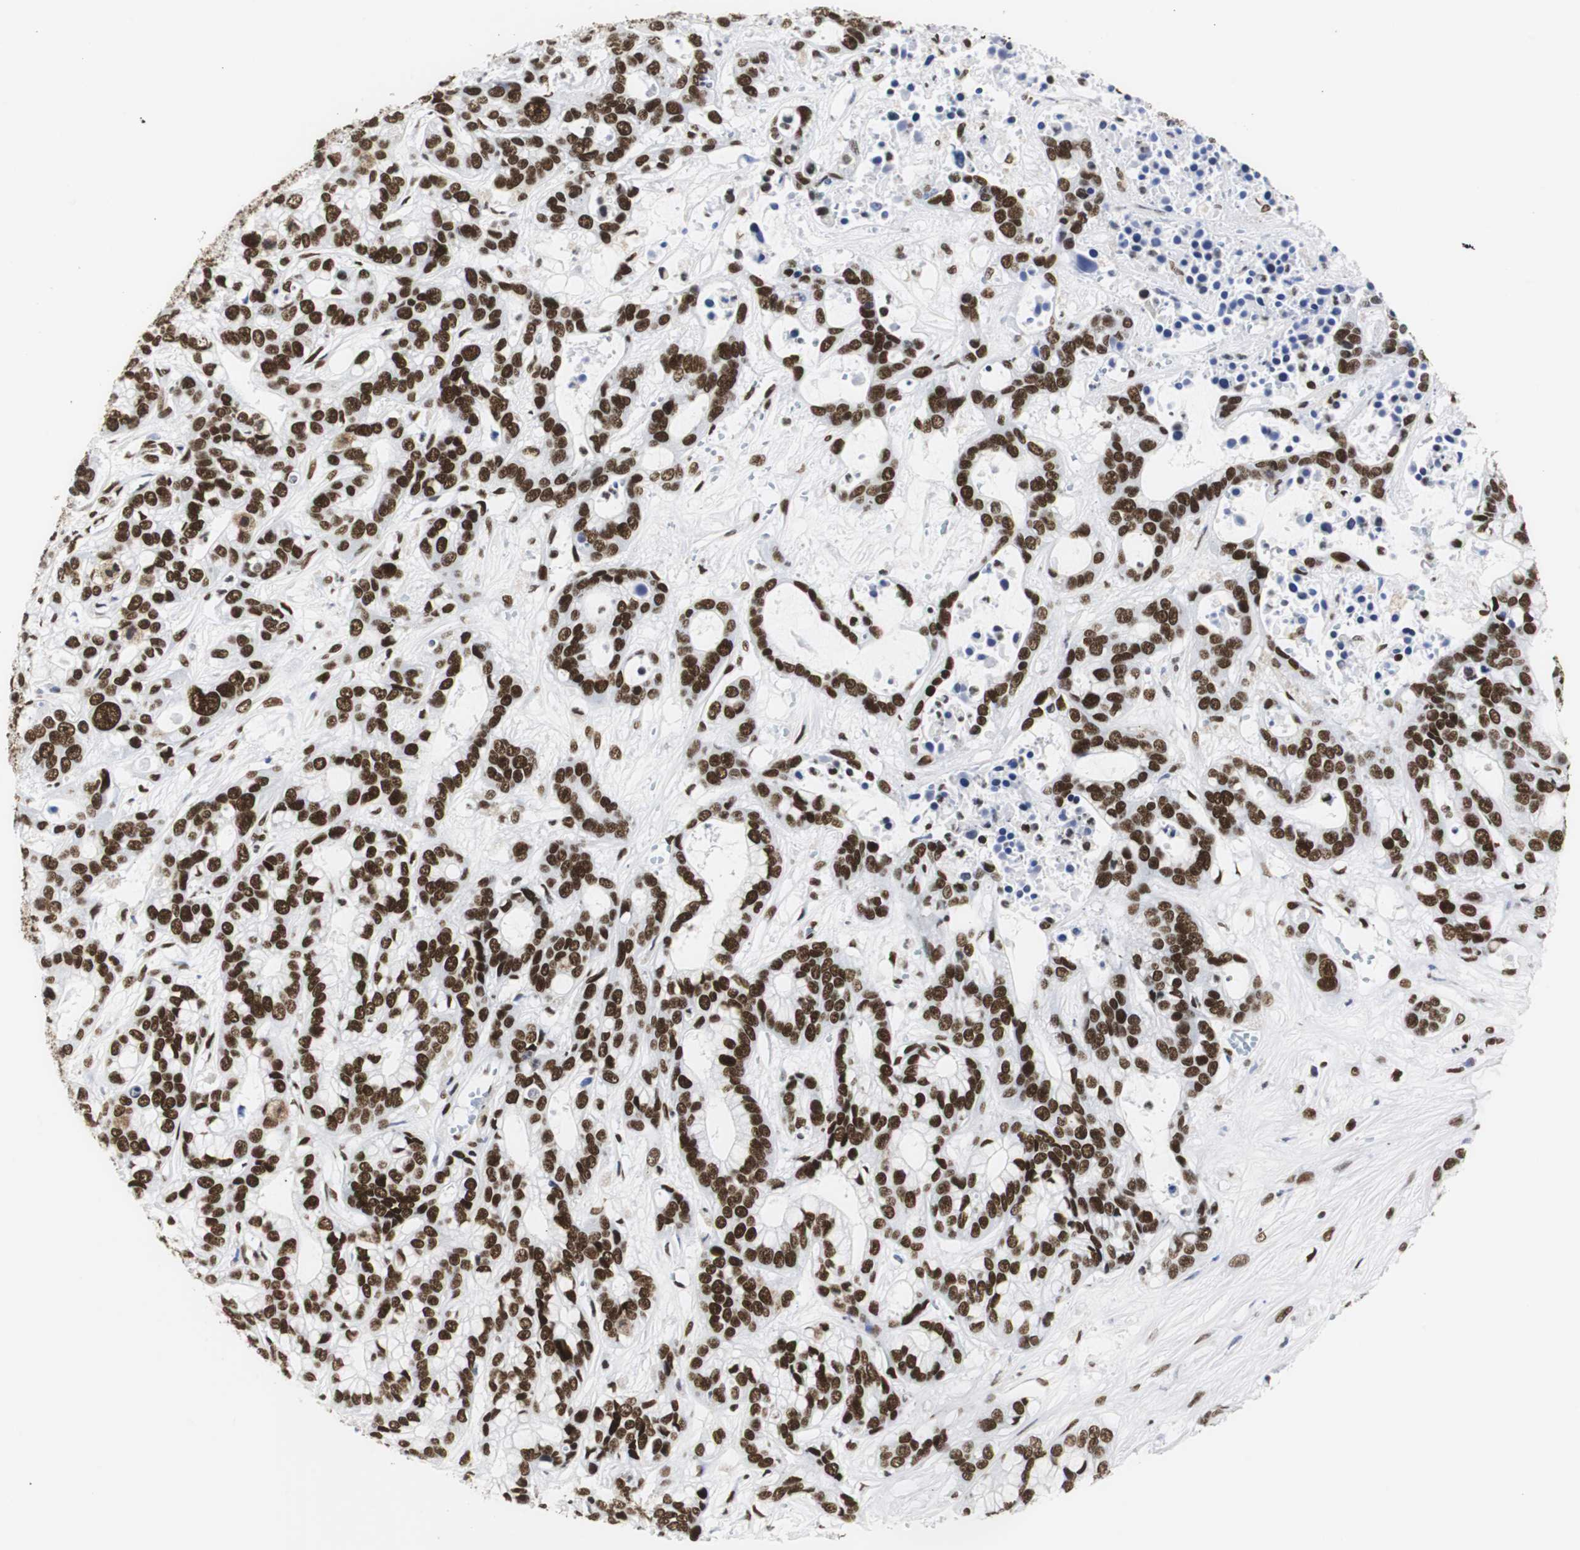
{"staining": {"intensity": "strong", "quantity": ">75%", "location": "nuclear"}, "tissue": "liver cancer", "cell_type": "Tumor cells", "image_type": "cancer", "snomed": [{"axis": "morphology", "description": "Cholangiocarcinoma"}, {"axis": "topography", "description": "Liver"}], "caption": "Human liver cancer stained for a protein (brown) displays strong nuclear positive positivity in about >75% of tumor cells.", "gene": "HNRNPH2", "patient": {"sex": "female", "age": 65}}